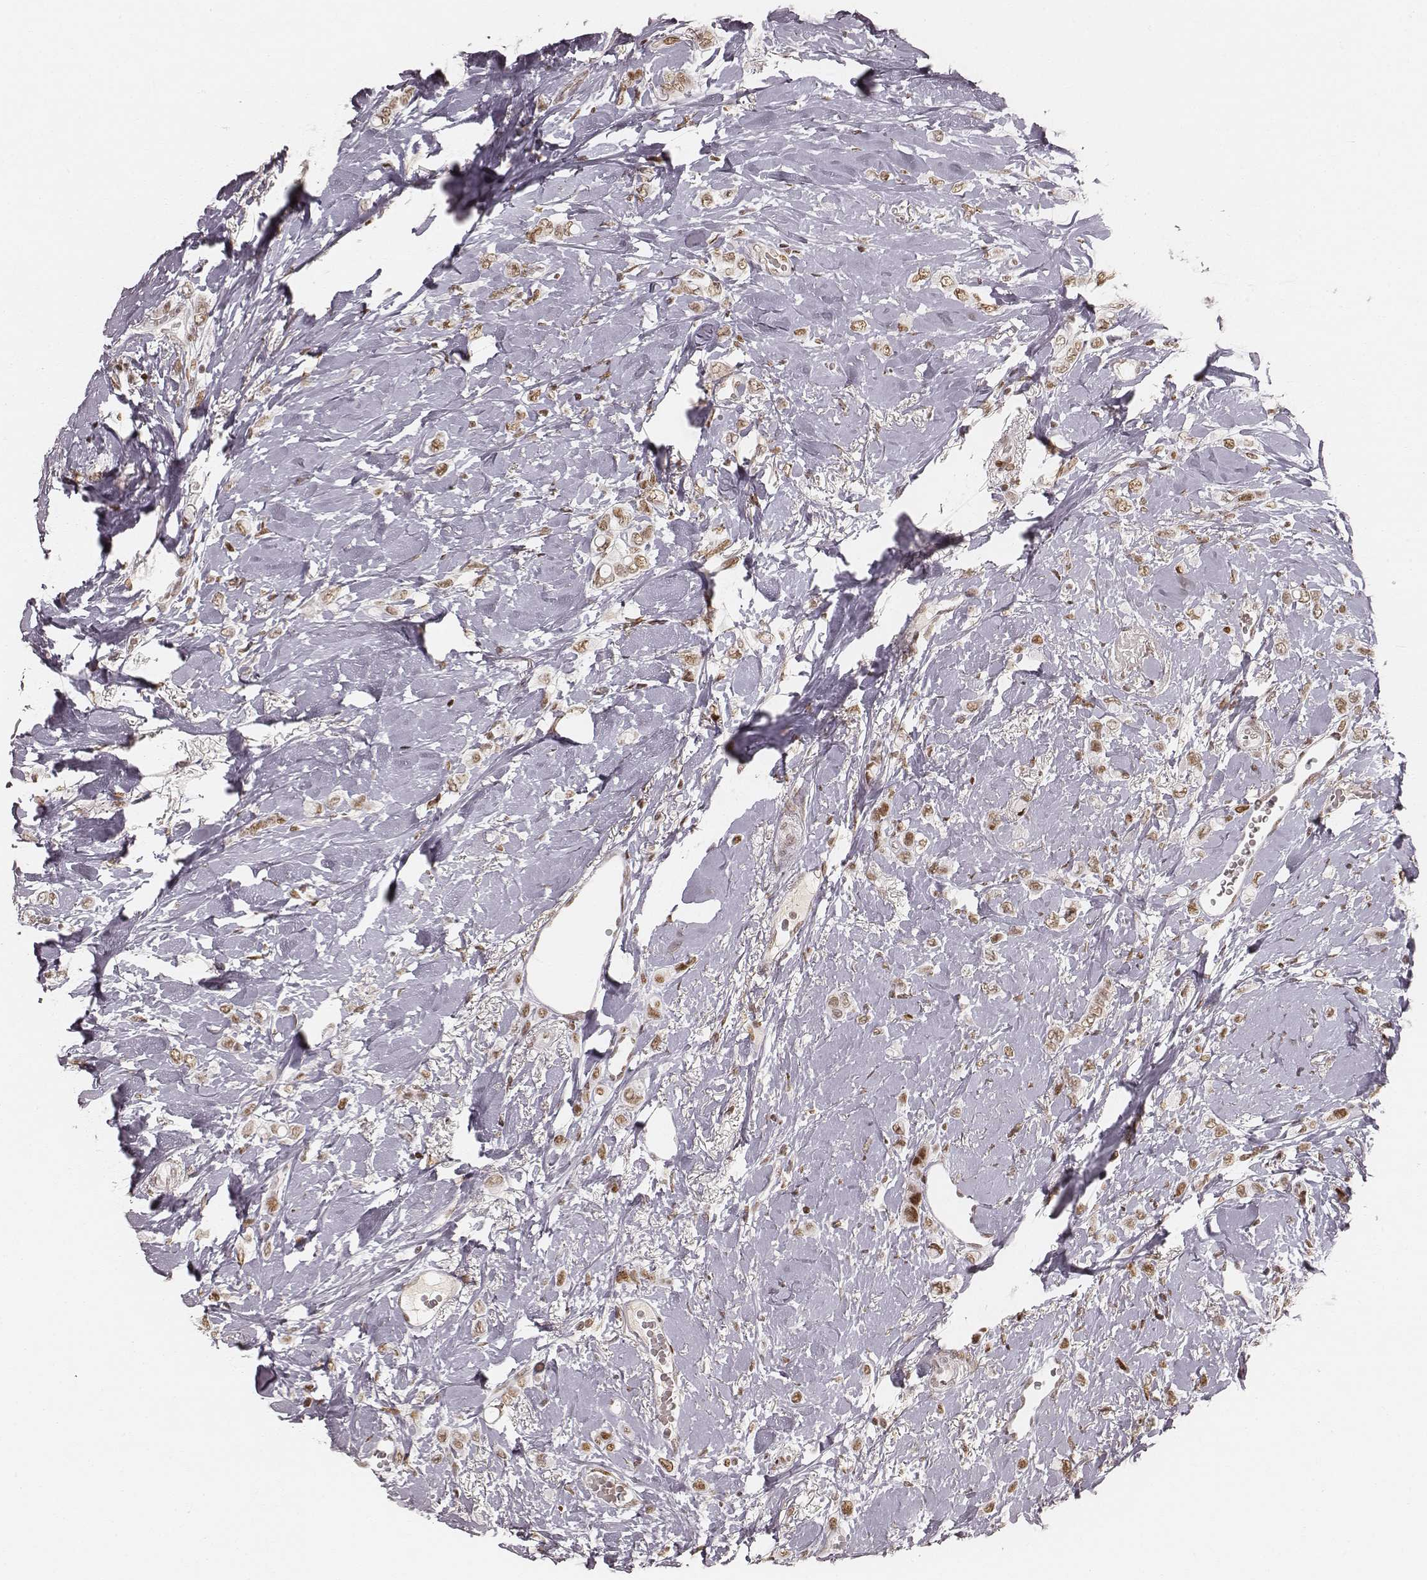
{"staining": {"intensity": "moderate", "quantity": ">75%", "location": "nuclear"}, "tissue": "breast cancer", "cell_type": "Tumor cells", "image_type": "cancer", "snomed": [{"axis": "morphology", "description": "Lobular carcinoma"}, {"axis": "topography", "description": "Breast"}], "caption": "A micrograph of human breast lobular carcinoma stained for a protein shows moderate nuclear brown staining in tumor cells.", "gene": "HNRNPC", "patient": {"sex": "female", "age": 66}}